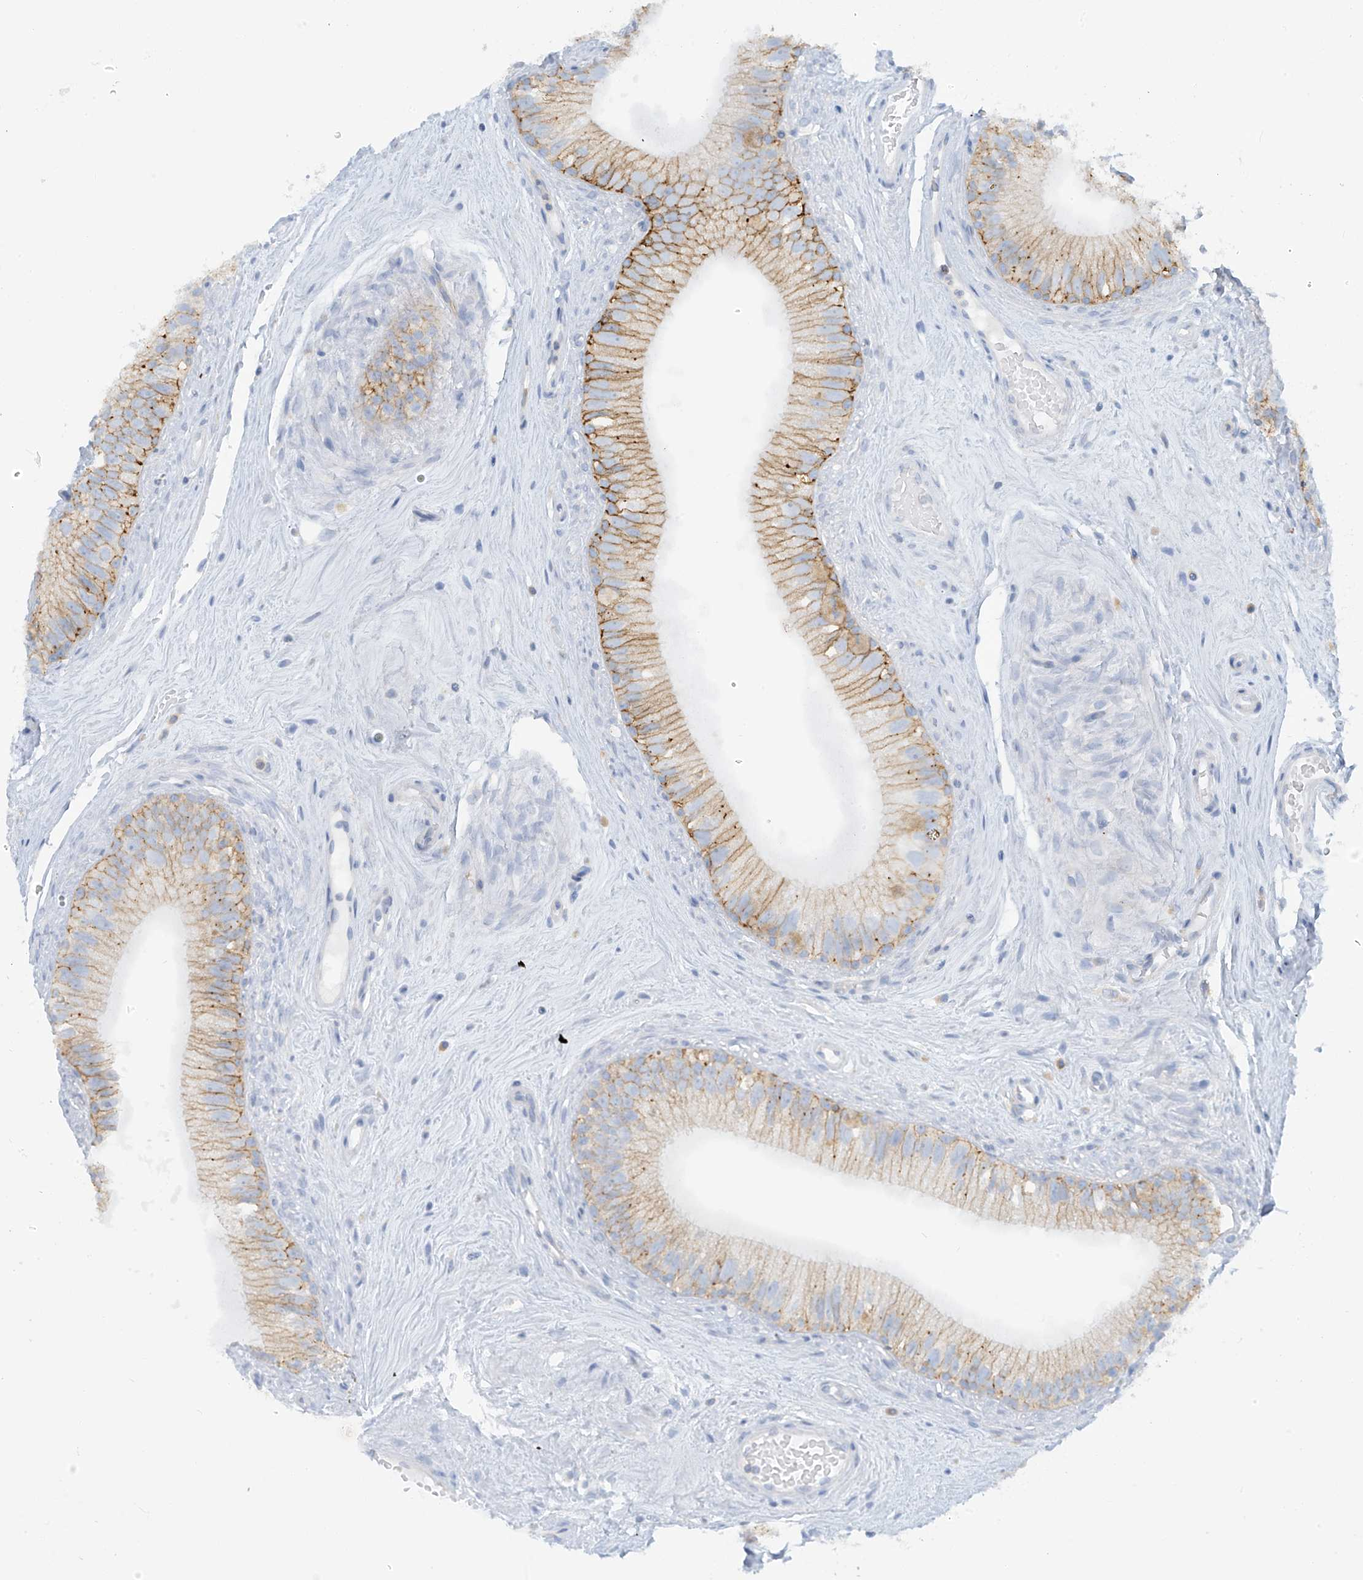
{"staining": {"intensity": "weak", "quantity": "25%-75%", "location": "cytoplasmic/membranous"}, "tissue": "epididymis", "cell_type": "Glandular cells", "image_type": "normal", "snomed": [{"axis": "morphology", "description": "Normal tissue, NOS"}, {"axis": "topography", "description": "Epididymis"}], "caption": "Human epididymis stained for a protein (brown) demonstrates weak cytoplasmic/membranous positive expression in about 25%-75% of glandular cells.", "gene": "SLC6A12", "patient": {"sex": "male", "age": 71}}